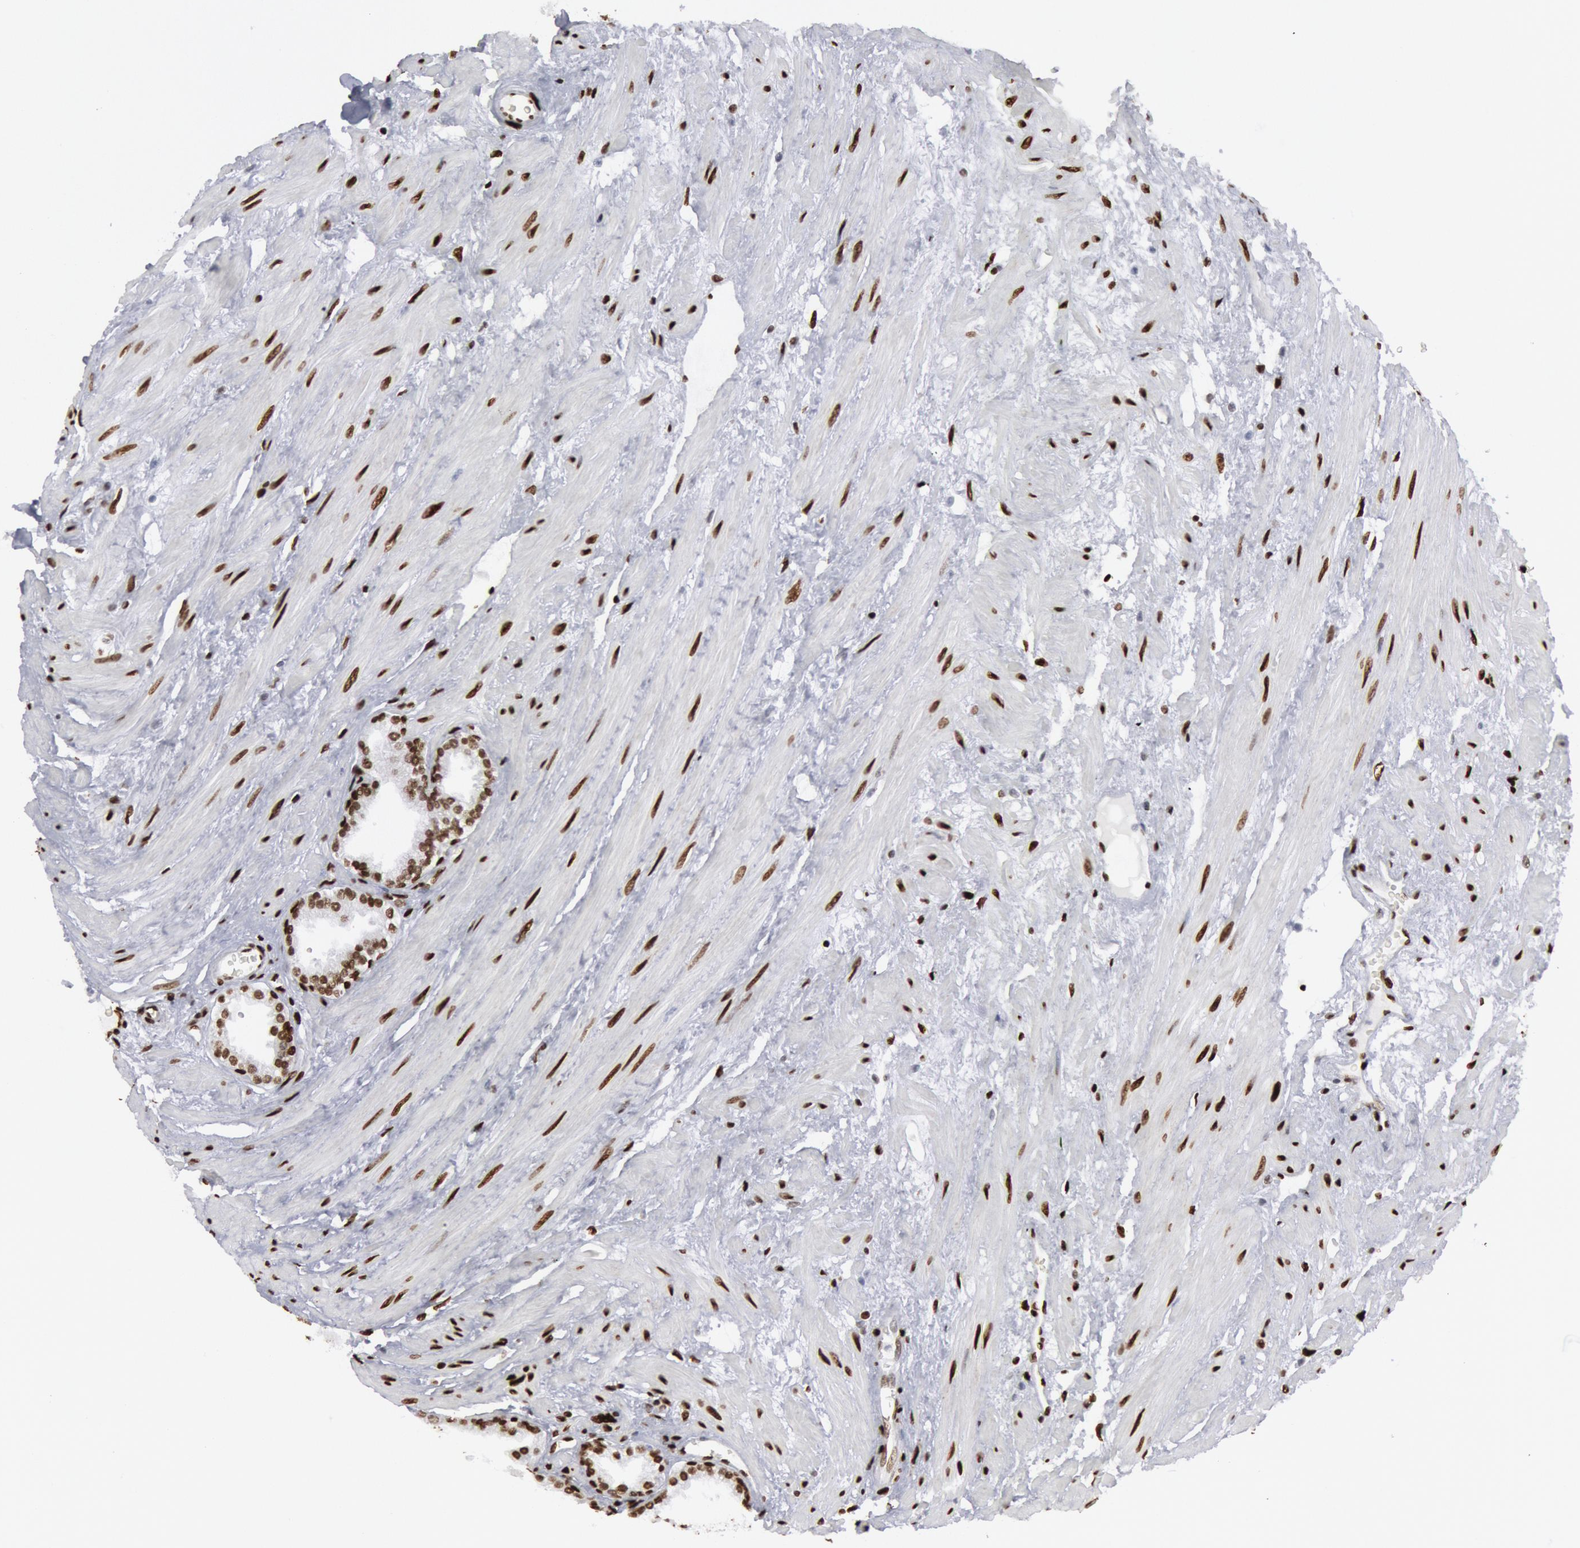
{"staining": {"intensity": "moderate", "quantity": ">75%", "location": "nuclear"}, "tissue": "prostate", "cell_type": "Glandular cells", "image_type": "normal", "snomed": [{"axis": "morphology", "description": "Normal tissue, NOS"}, {"axis": "topography", "description": "Prostate"}], "caption": "Immunohistochemistry (IHC) micrograph of normal prostate: prostate stained using immunohistochemistry (IHC) reveals medium levels of moderate protein expression localized specifically in the nuclear of glandular cells, appearing as a nuclear brown color.", "gene": "MECP2", "patient": {"sex": "male", "age": 64}}